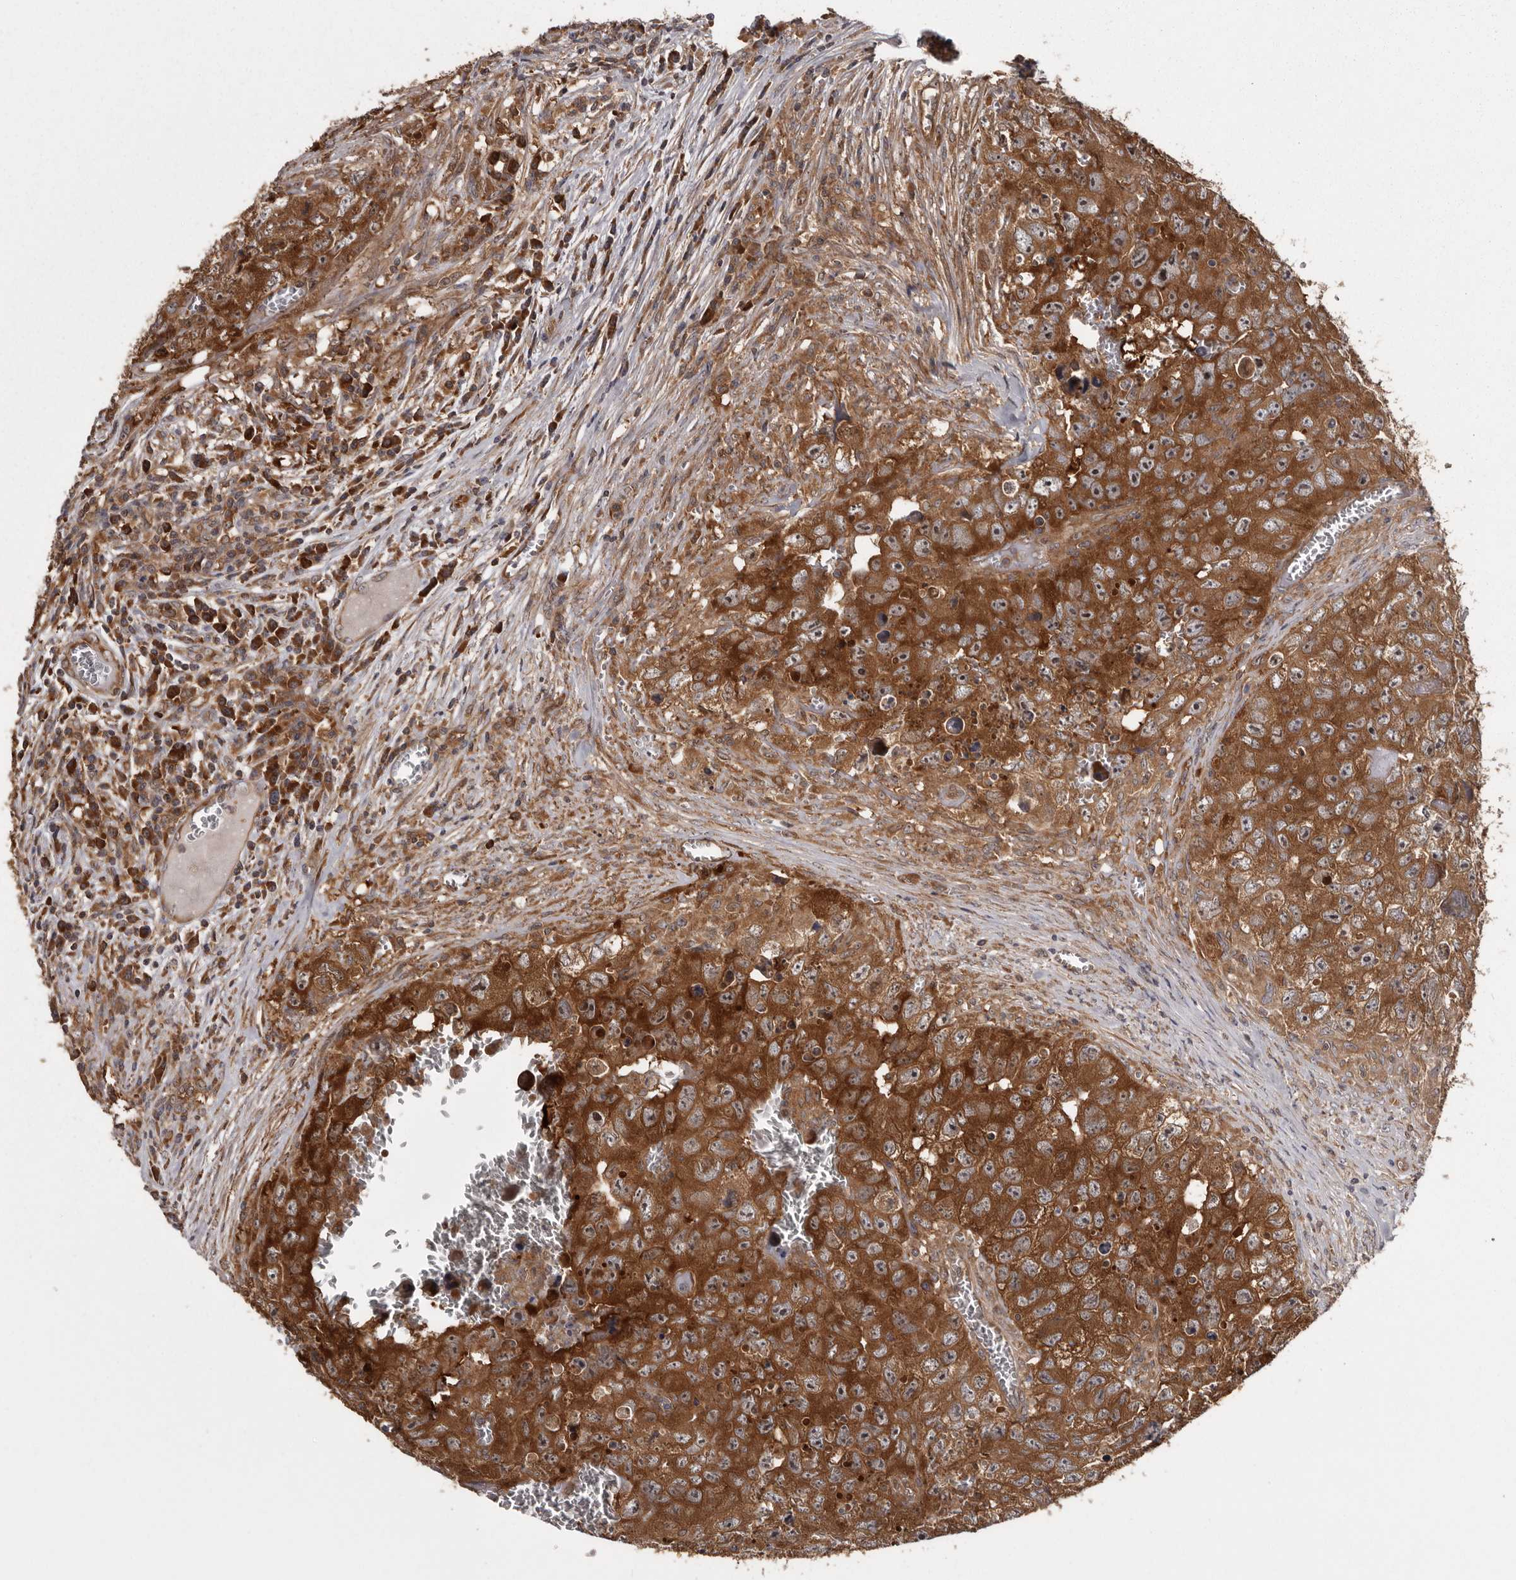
{"staining": {"intensity": "strong", "quantity": ">75%", "location": "cytoplasmic/membranous,nuclear"}, "tissue": "testis cancer", "cell_type": "Tumor cells", "image_type": "cancer", "snomed": [{"axis": "morphology", "description": "Seminoma, NOS"}, {"axis": "morphology", "description": "Carcinoma, Embryonal, NOS"}, {"axis": "topography", "description": "Testis"}], "caption": "Protein staining demonstrates strong cytoplasmic/membranous and nuclear staining in about >75% of tumor cells in testis cancer (embryonal carcinoma). Nuclei are stained in blue.", "gene": "DARS1", "patient": {"sex": "male", "age": 43}}